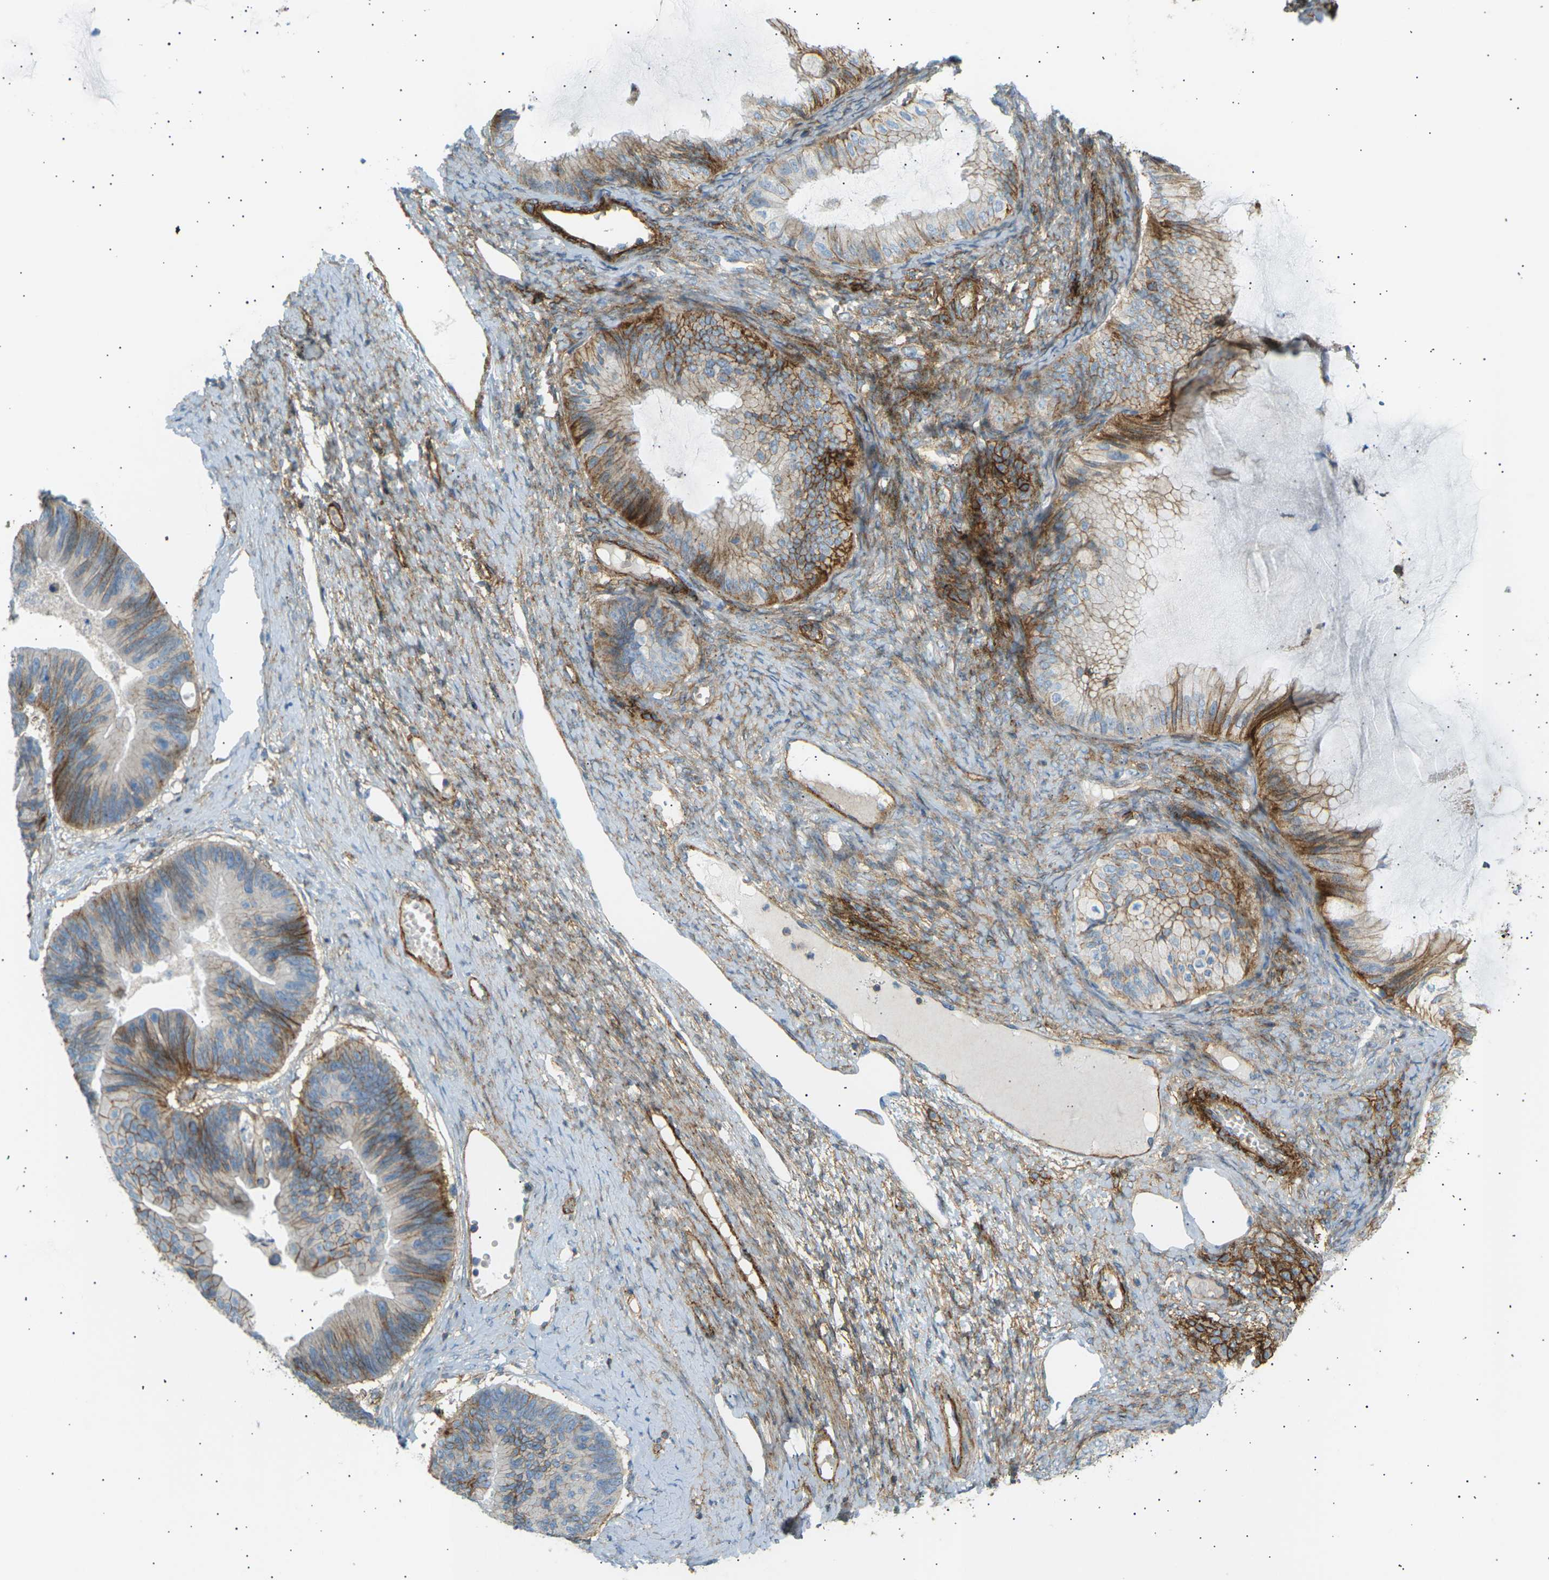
{"staining": {"intensity": "moderate", "quantity": "25%-75%", "location": "cytoplasmic/membranous"}, "tissue": "ovarian cancer", "cell_type": "Tumor cells", "image_type": "cancer", "snomed": [{"axis": "morphology", "description": "Cystadenocarcinoma, mucinous, NOS"}, {"axis": "topography", "description": "Ovary"}], "caption": "A brown stain shows moderate cytoplasmic/membranous positivity of a protein in human mucinous cystadenocarcinoma (ovarian) tumor cells. (Brightfield microscopy of DAB IHC at high magnification).", "gene": "ATP2B4", "patient": {"sex": "female", "age": 61}}